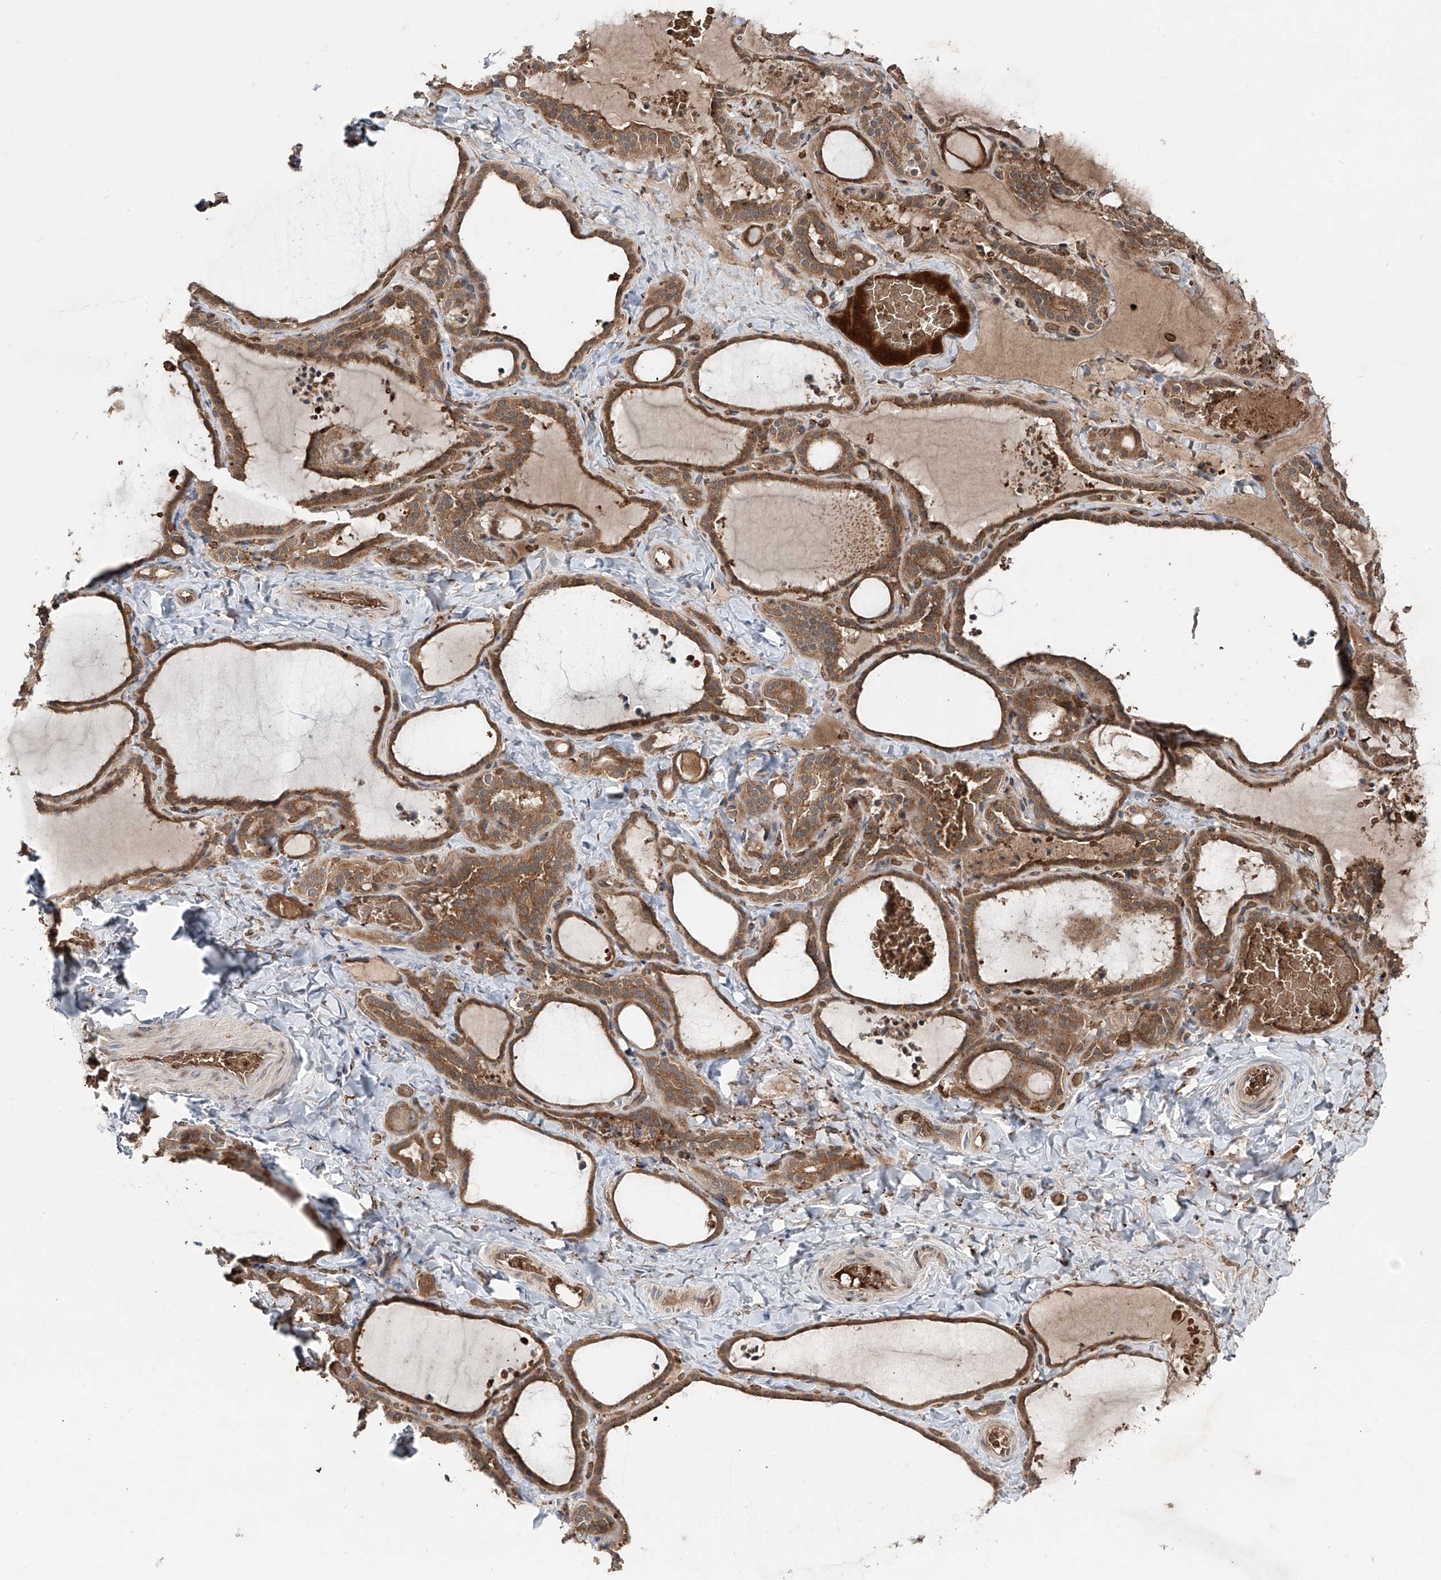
{"staining": {"intensity": "moderate", "quantity": ">75%", "location": "cytoplasmic/membranous"}, "tissue": "thyroid gland", "cell_type": "Glandular cells", "image_type": "normal", "snomed": [{"axis": "morphology", "description": "Normal tissue, NOS"}, {"axis": "topography", "description": "Thyroid gland"}], "caption": "Approximately >75% of glandular cells in benign thyroid gland exhibit moderate cytoplasmic/membranous protein expression as visualized by brown immunohistochemical staining.", "gene": "ZDHHC9", "patient": {"sex": "female", "age": 22}}